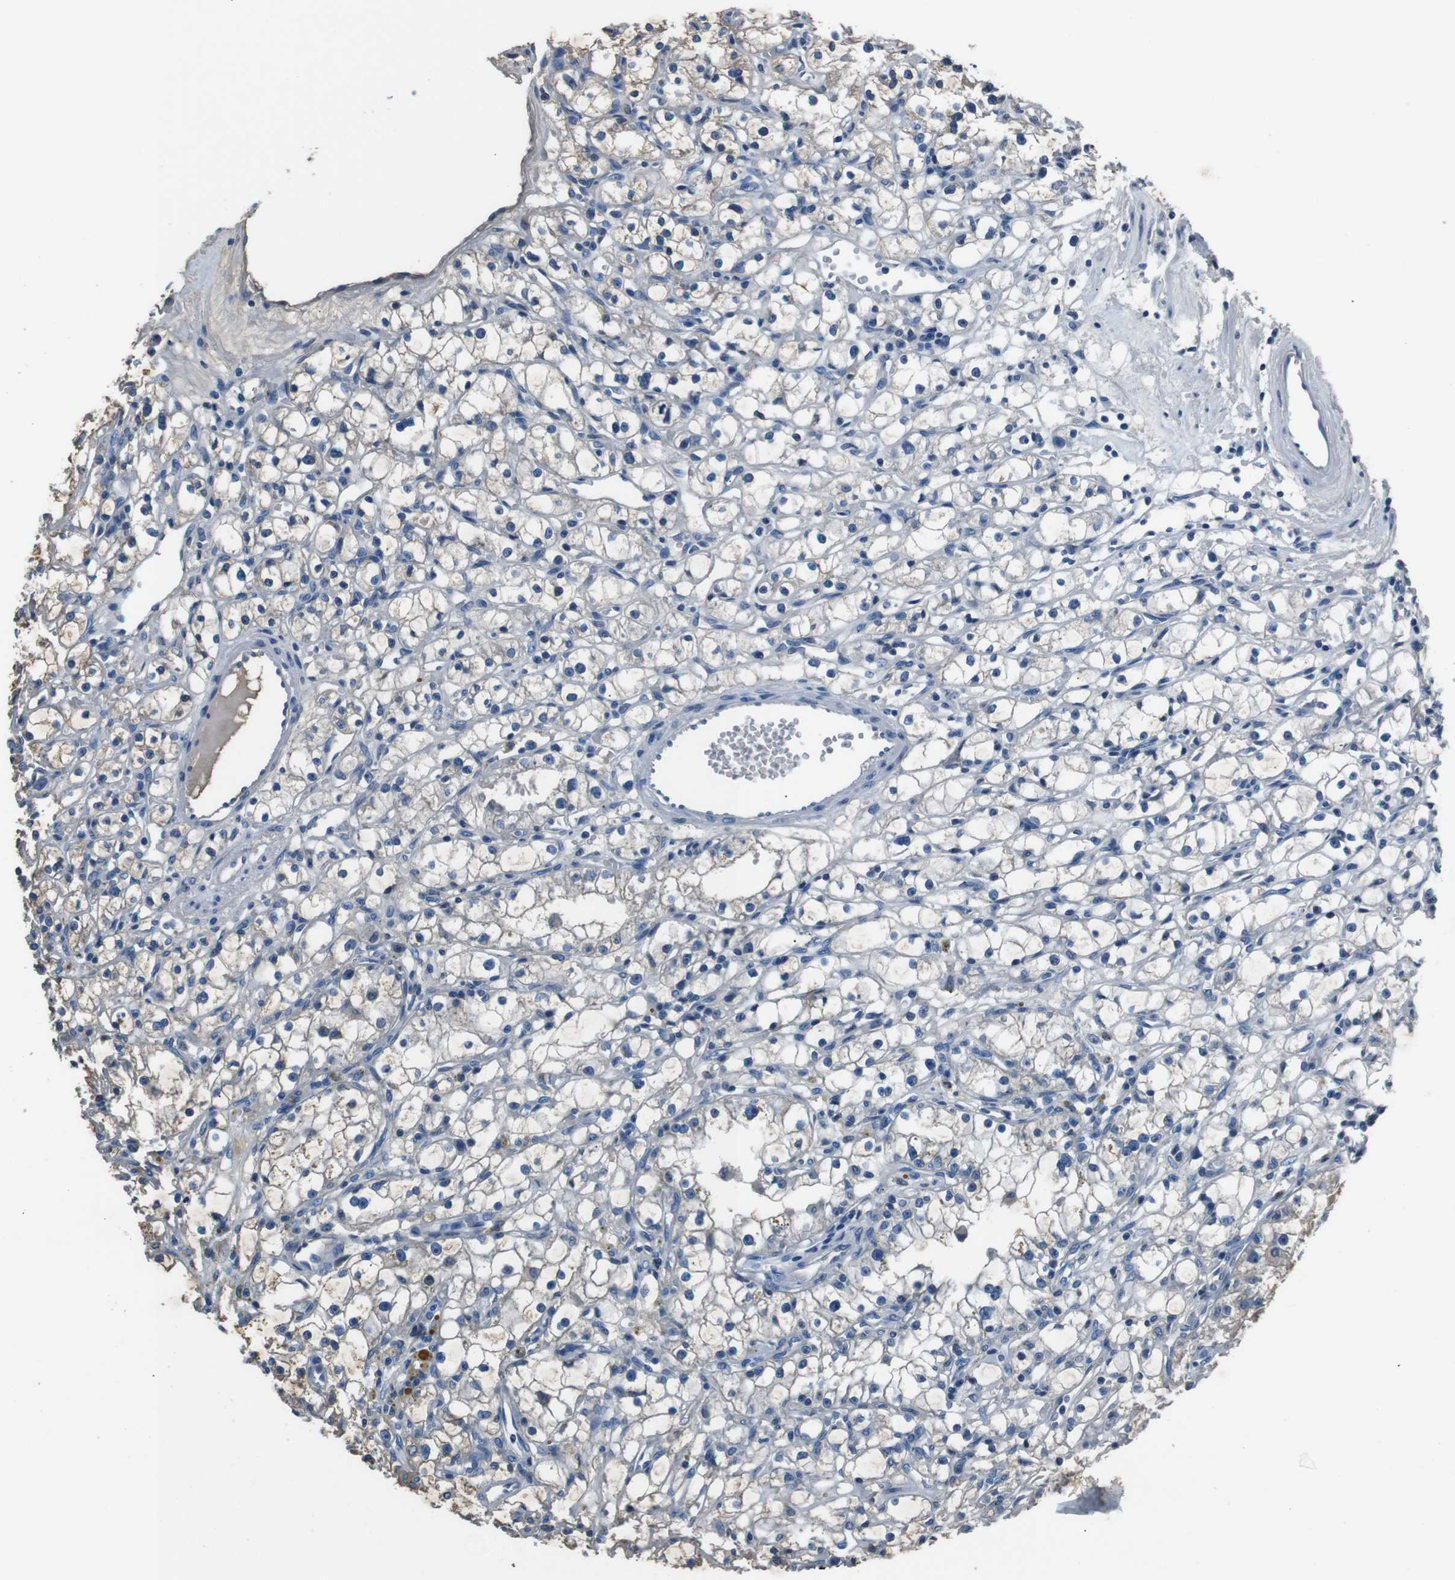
{"staining": {"intensity": "weak", "quantity": "<25%", "location": "cytoplasmic/membranous"}, "tissue": "renal cancer", "cell_type": "Tumor cells", "image_type": "cancer", "snomed": [{"axis": "morphology", "description": "Adenocarcinoma, NOS"}, {"axis": "topography", "description": "Kidney"}], "caption": "High power microscopy micrograph of an immunohistochemistry (IHC) histopathology image of renal cancer, revealing no significant positivity in tumor cells.", "gene": "LEP", "patient": {"sex": "male", "age": 56}}